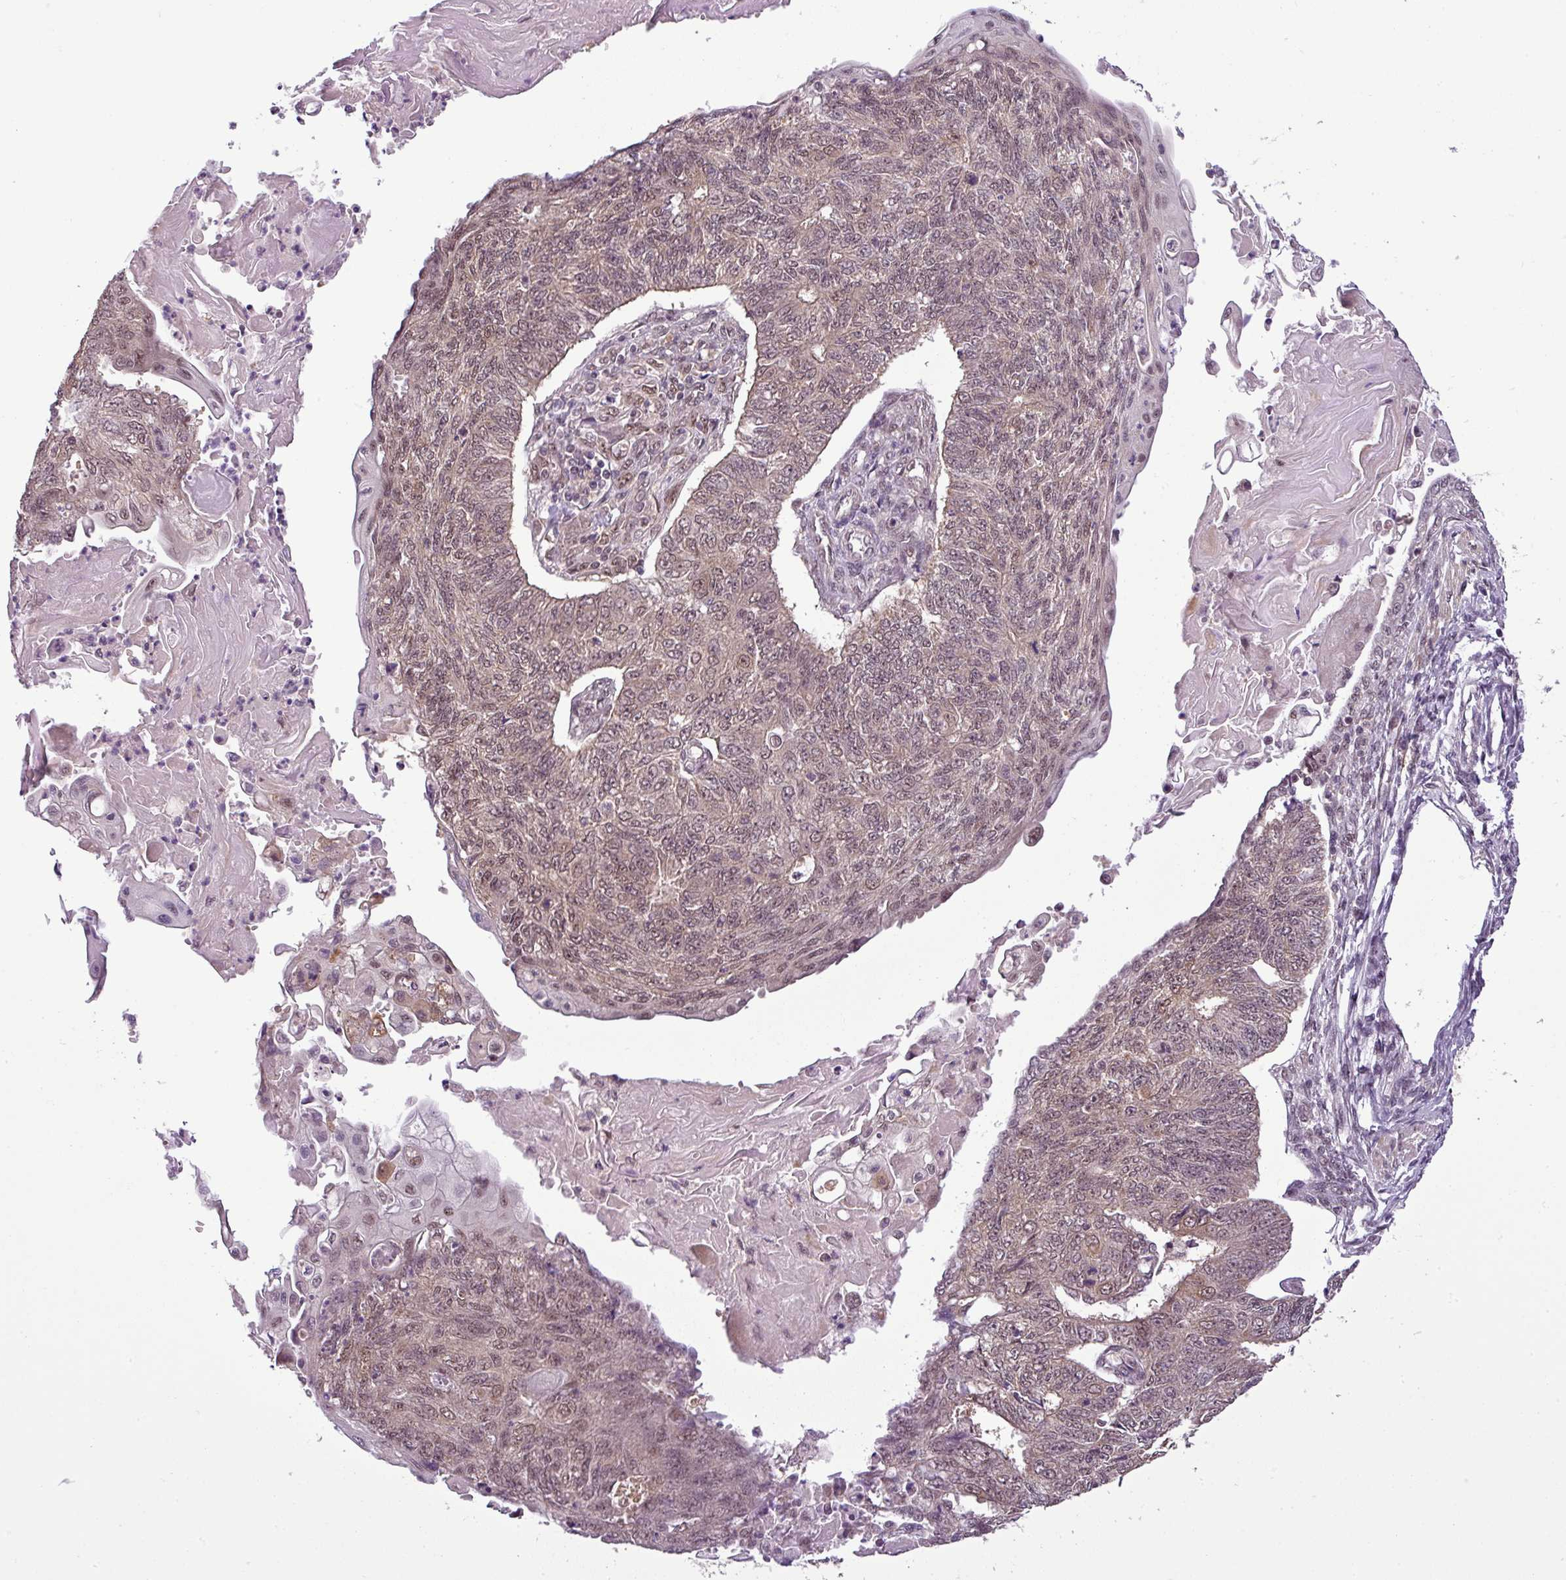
{"staining": {"intensity": "weak", "quantity": ">75%", "location": "cytoplasmic/membranous,nuclear"}, "tissue": "endometrial cancer", "cell_type": "Tumor cells", "image_type": "cancer", "snomed": [{"axis": "morphology", "description": "Adenocarcinoma, NOS"}, {"axis": "topography", "description": "Endometrium"}], "caption": "Immunohistochemistry of human endometrial cancer (adenocarcinoma) displays low levels of weak cytoplasmic/membranous and nuclear expression in about >75% of tumor cells.", "gene": "MFHAS1", "patient": {"sex": "female", "age": 32}}